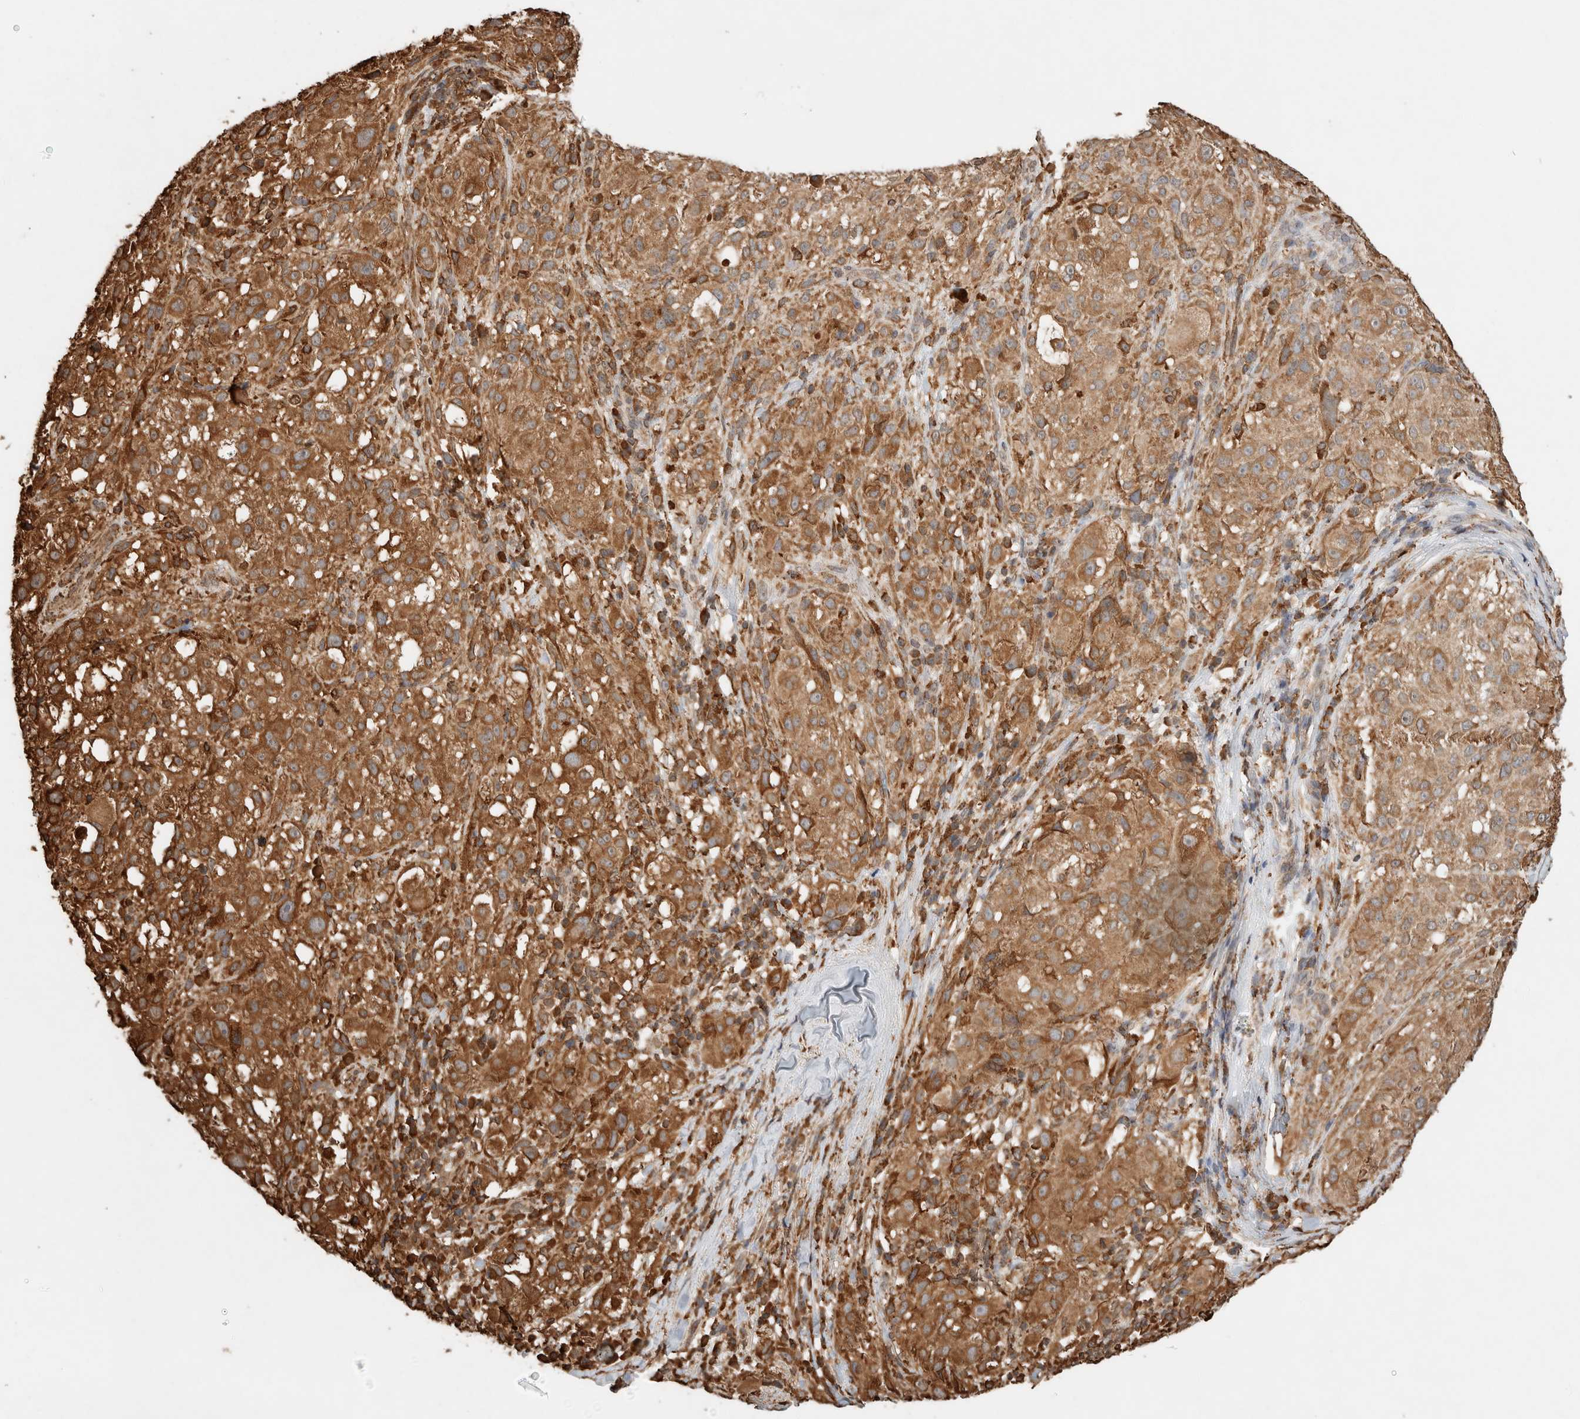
{"staining": {"intensity": "moderate", "quantity": ">75%", "location": "cytoplasmic/membranous"}, "tissue": "melanoma", "cell_type": "Tumor cells", "image_type": "cancer", "snomed": [{"axis": "morphology", "description": "Necrosis, NOS"}, {"axis": "morphology", "description": "Malignant melanoma, NOS"}, {"axis": "topography", "description": "Skin"}], "caption": "A photomicrograph showing moderate cytoplasmic/membranous staining in approximately >75% of tumor cells in melanoma, as visualized by brown immunohistochemical staining.", "gene": "ERAP1", "patient": {"sex": "female", "age": 87}}